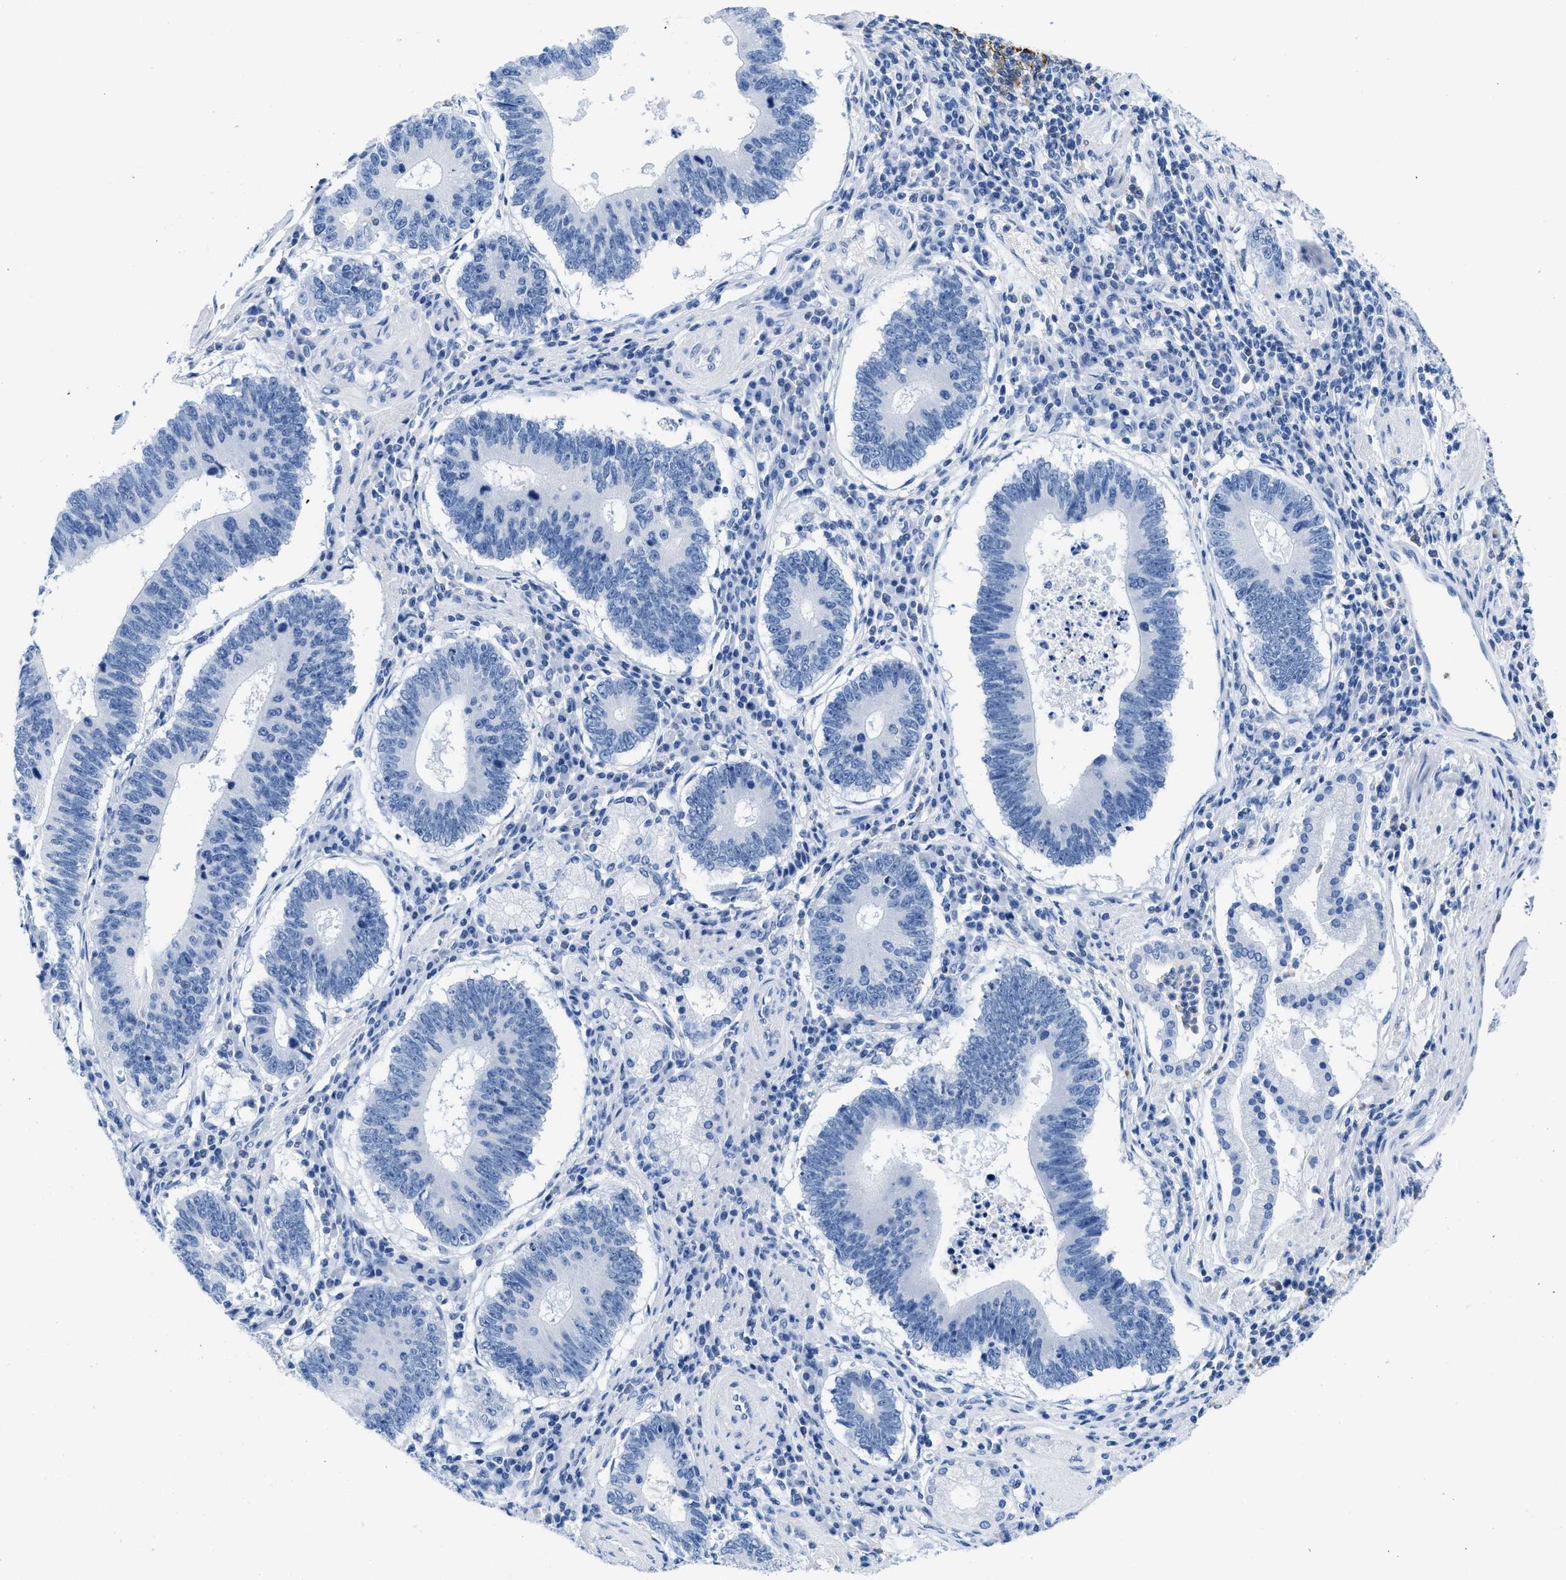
{"staining": {"intensity": "negative", "quantity": "none", "location": "none"}, "tissue": "stomach cancer", "cell_type": "Tumor cells", "image_type": "cancer", "snomed": [{"axis": "morphology", "description": "Adenocarcinoma, NOS"}, {"axis": "topography", "description": "Stomach"}], "caption": "This is an immunohistochemistry (IHC) photomicrograph of stomach cancer (adenocarcinoma). There is no staining in tumor cells.", "gene": "CR1", "patient": {"sex": "male", "age": 59}}